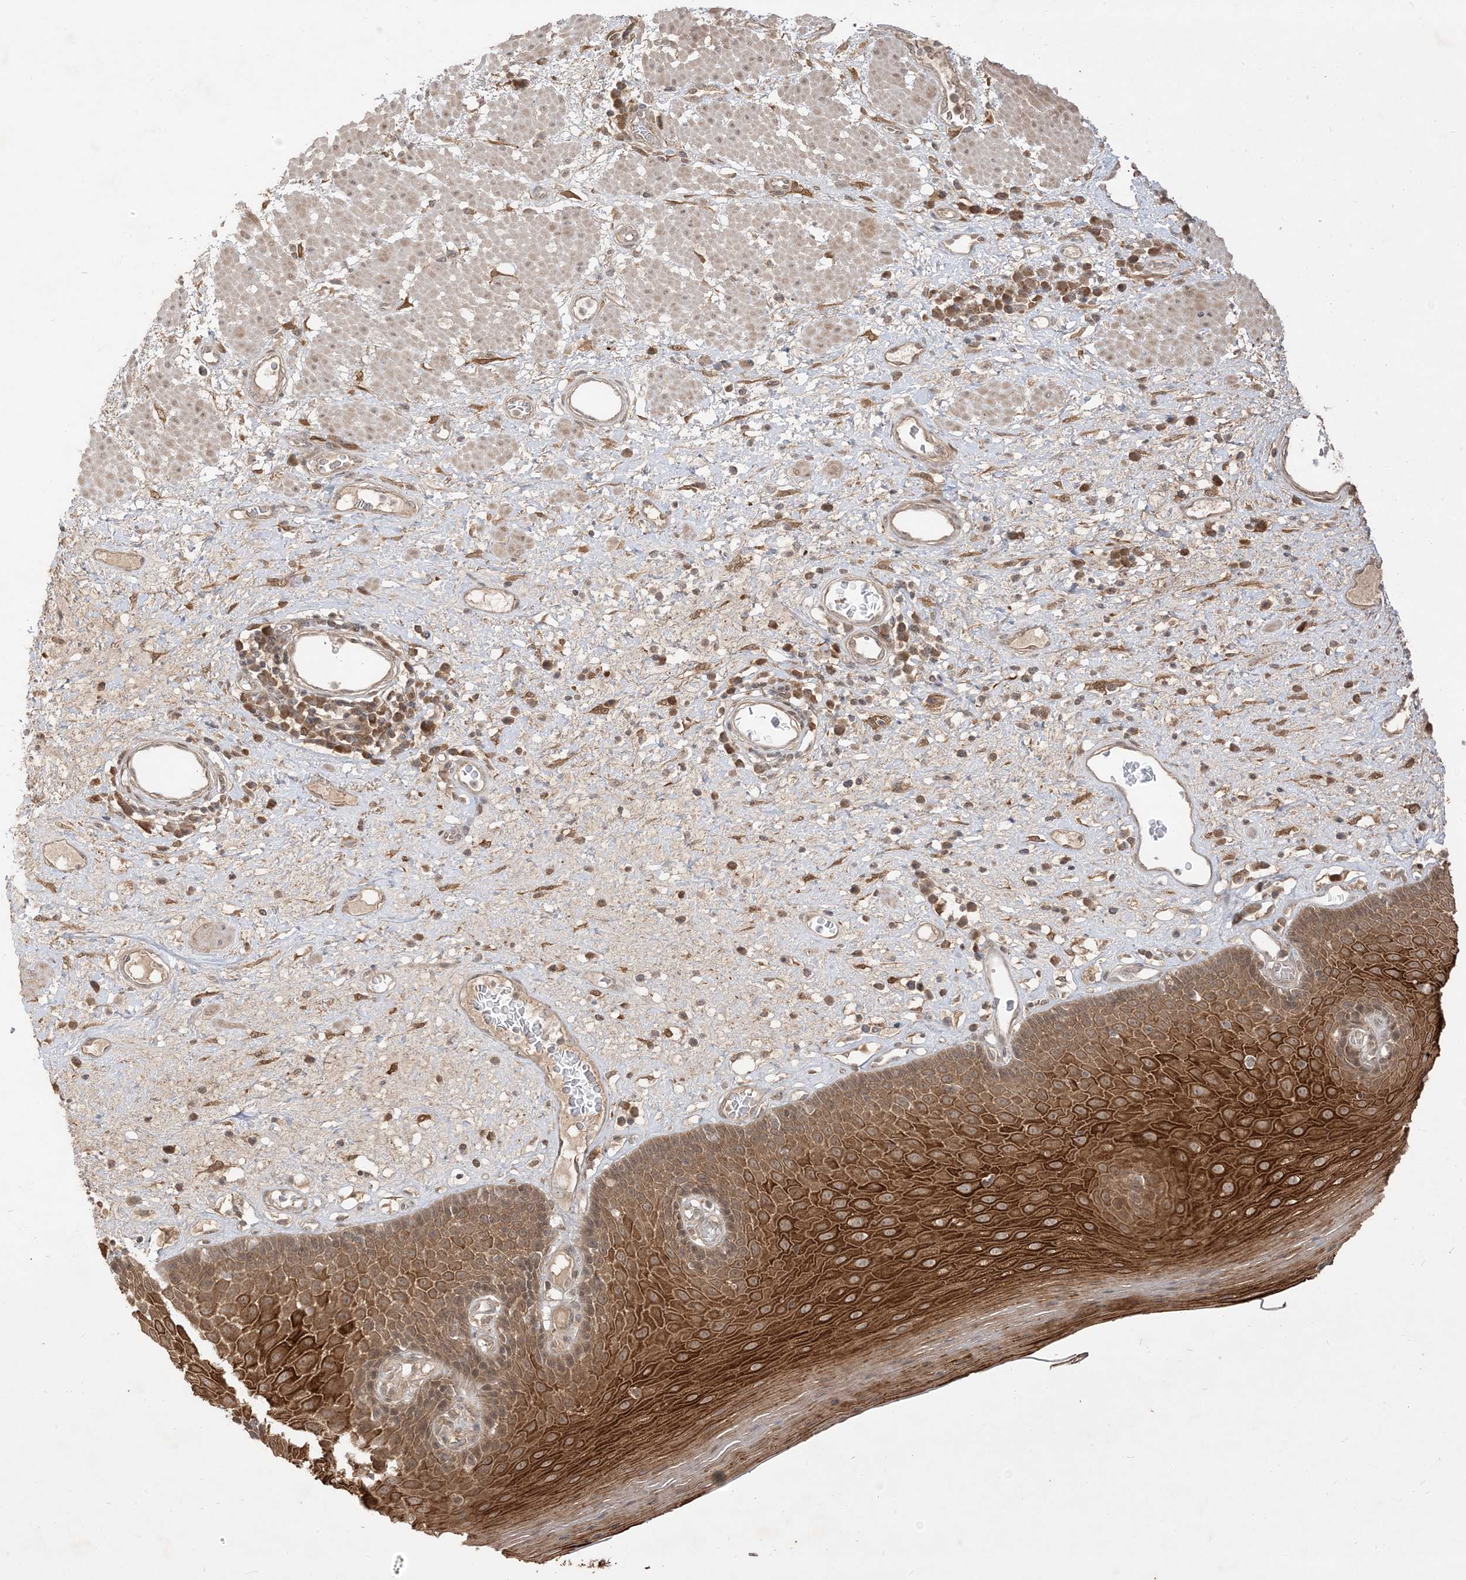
{"staining": {"intensity": "strong", "quantity": ">75%", "location": "cytoplasmic/membranous"}, "tissue": "esophagus", "cell_type": "Squamous epithelial cells", "image_type": "normal", "snomed": [{"axis": "morphology", "description": "Normal tissue, NOS"}, {"axis": "morphology", "description": "Adenocarcinoma, NOS"}, {"axis": "topography", "description": "Esophagus"}], "caption": "Immunohistochemical staining of benign esophagus demonstrates >75% levels of strong cytoplasmic/membranous protein expression in about >75% of squamous epithelial cells. (Brightfield microscopy of DAB IHC at high magnification).", "gene": "TBCC", "patient": {"sex": "male", "age": 62}}